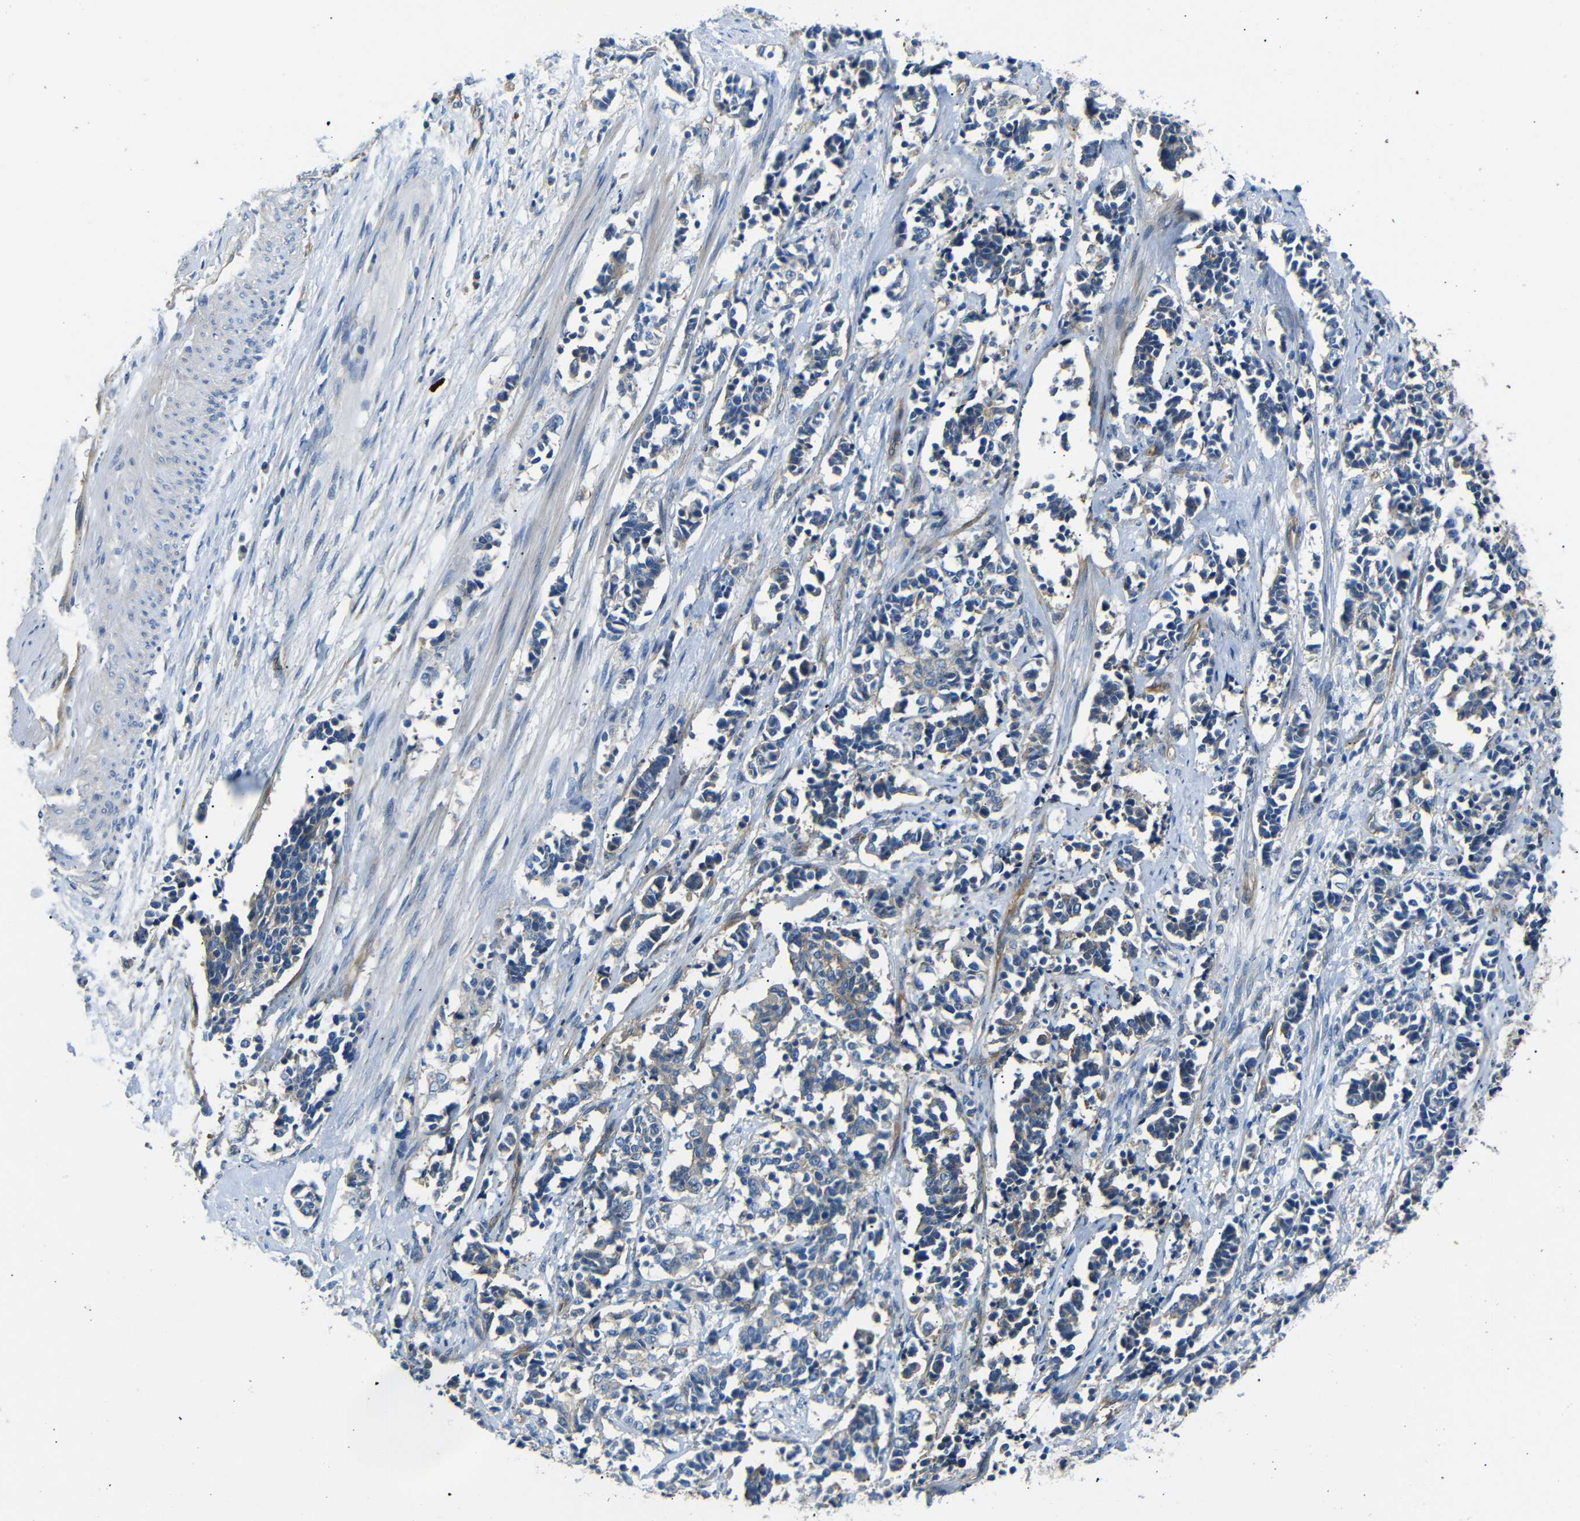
{"staining": {"intensity": "weak", "quantity": "<25%", "location": "cytoplasmic/membranous"}, "tissue": "cervical cancer", "cell_type": "Tumor cells", "image_type": "cancer", "snomed": [{"axis": "morphology", "description": "Squamous cell carcinoma, NOS"}, {"axis": "topography", "description": "Cervix"}], "caption": "Immunohistochemical staining of cervical cancer (squamous cell carcinoma) exhibits no significant expression in tumor cells.", "gene": "MYO1B", "patient": {"sex": "female", "age": 35}}